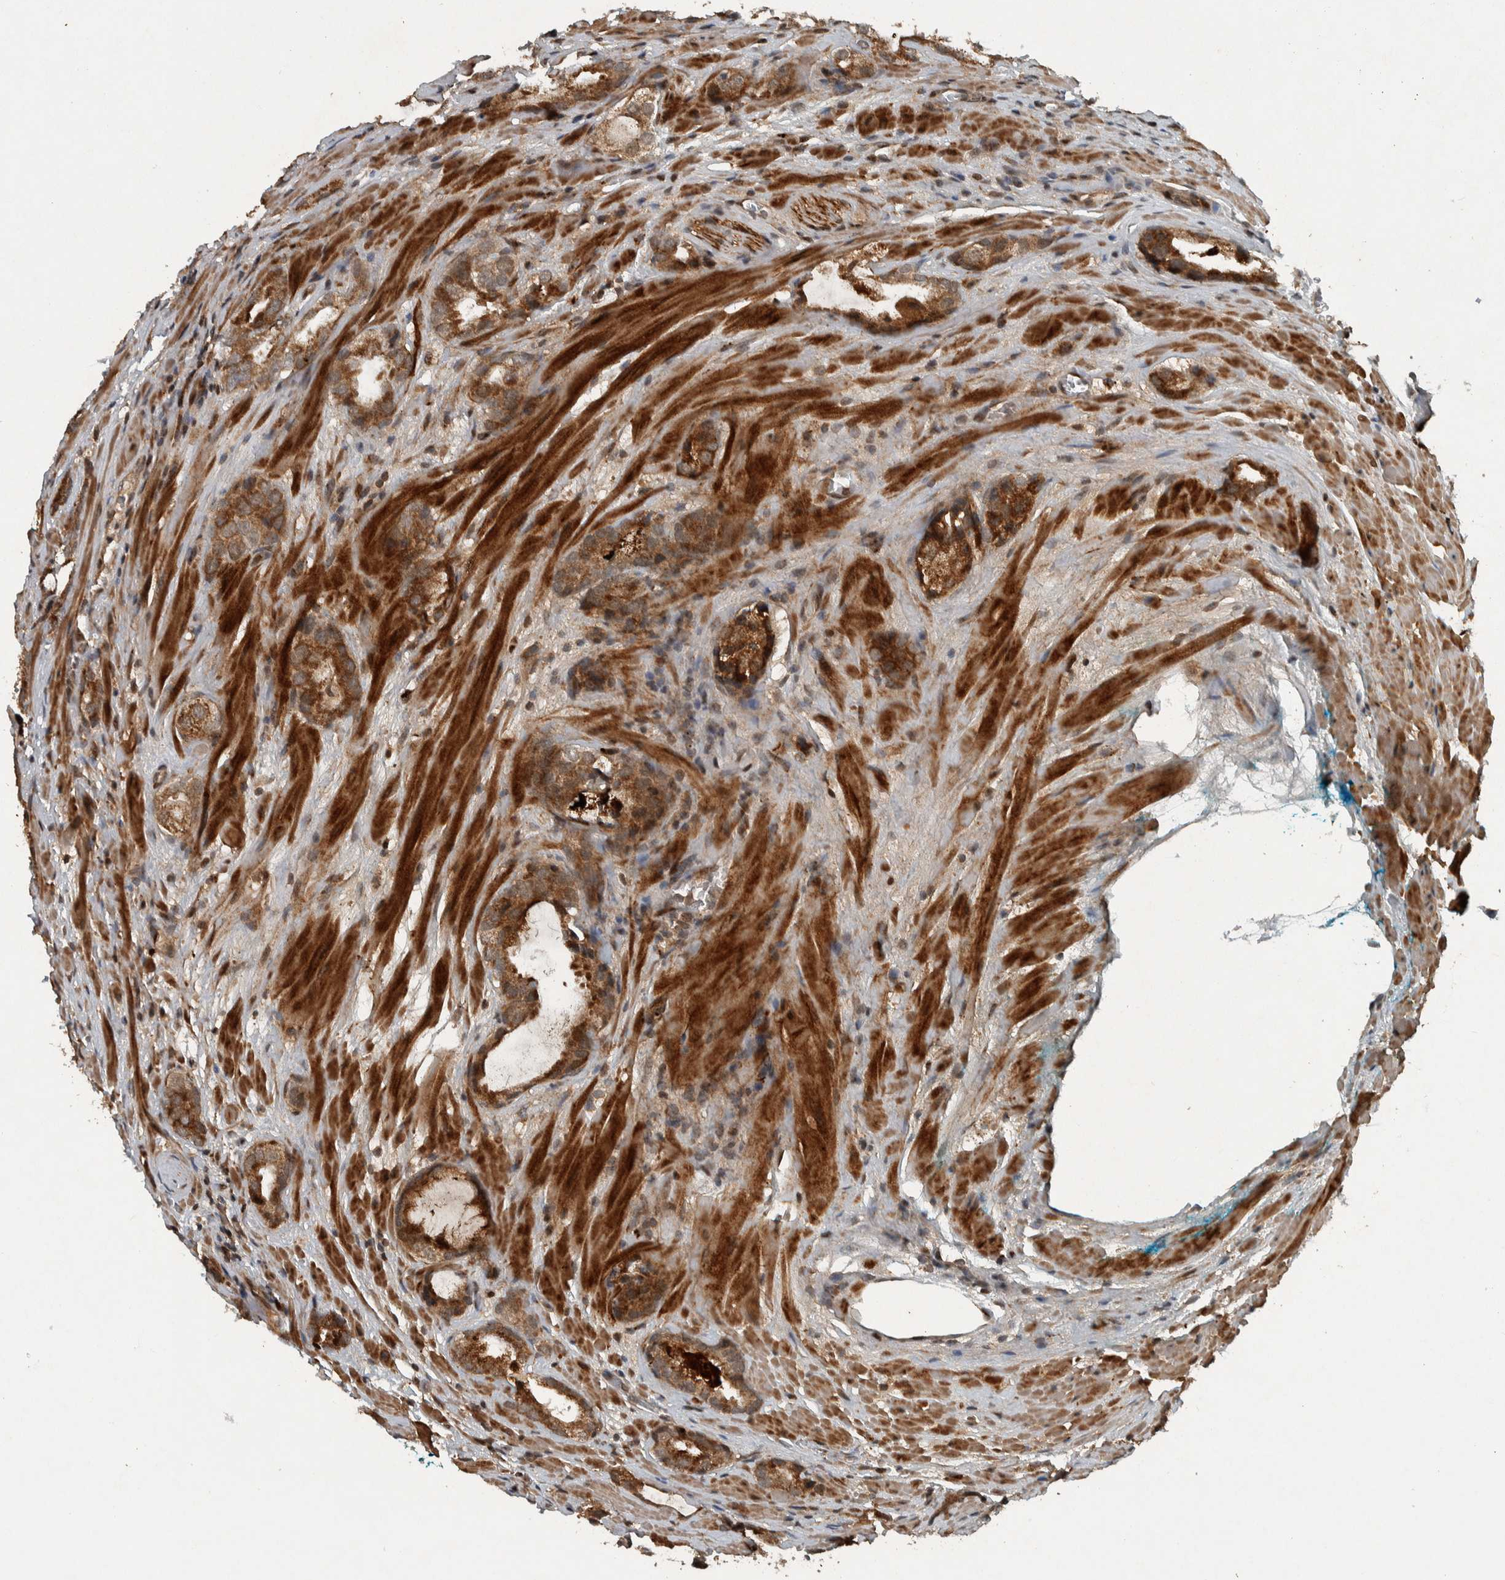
{"staining": {"intensity": "strong", "quantity": ">75%", "location": "cytoplasmic/membranous"}, "tissue": "prostate cancer", "cell_type": "Tumor cells", "image_type": "cancer", "snomed": [{"axis": "morphology", "description": "Adenocarcinoma, High grade"}, {"axis": "topography", "description": "Prostate"}], "caption": "IHC histopathology image of prostate adenocarcinoma (high-grade) stained for a protein (brown), which exhibits high levels of strong cytoplasmic/membranous expression in approximately >75% of tumor cells.", "gene": "KIFAP3", "patient": {"sex": "male", "age": 63}}